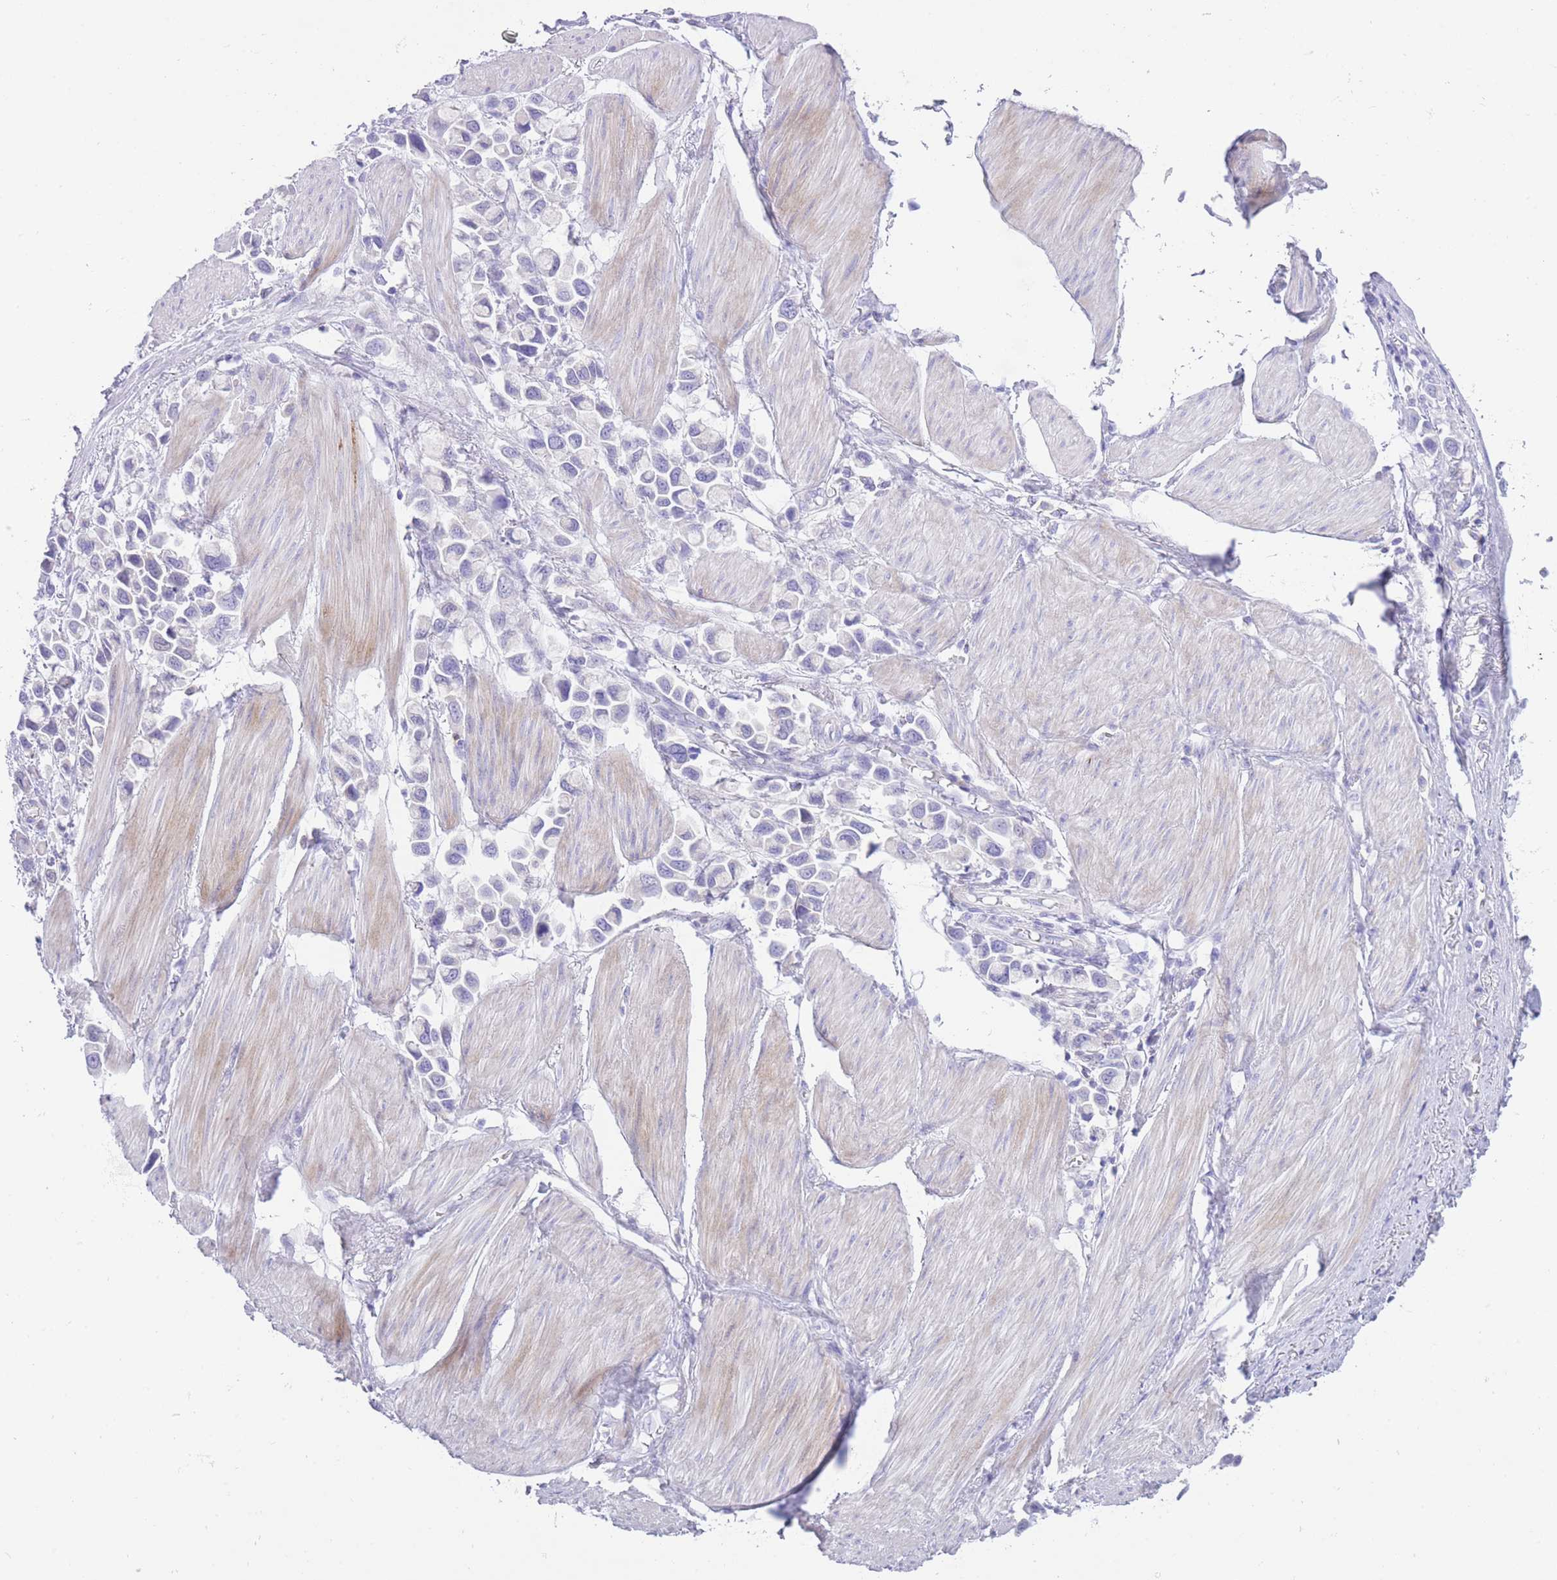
{"staining": {"intensity": "negative", "quantity": "none", "location": "none"}, "tissue": "stomach cancer", "cell_type": "Tumor cells", "image_type": "cancer", "snomed": [{"axis": "morphology", "description": "Adenocarcinoma, NOS"}, {"axis": "topography", "description": "Stomach"}], "caption": "Immunohistochemistry of human stomach cancer (adenocarcinoma) demonstrates no positivity in tumor cells. Brightfield microscopy of IHC stained with DAB (3,3'-diaminobenzidine) (brown) and hematoxylin (blue), captured at high magnification.", "gene": "QTRT1", "patient": {"sex": "female", "age": 81}}